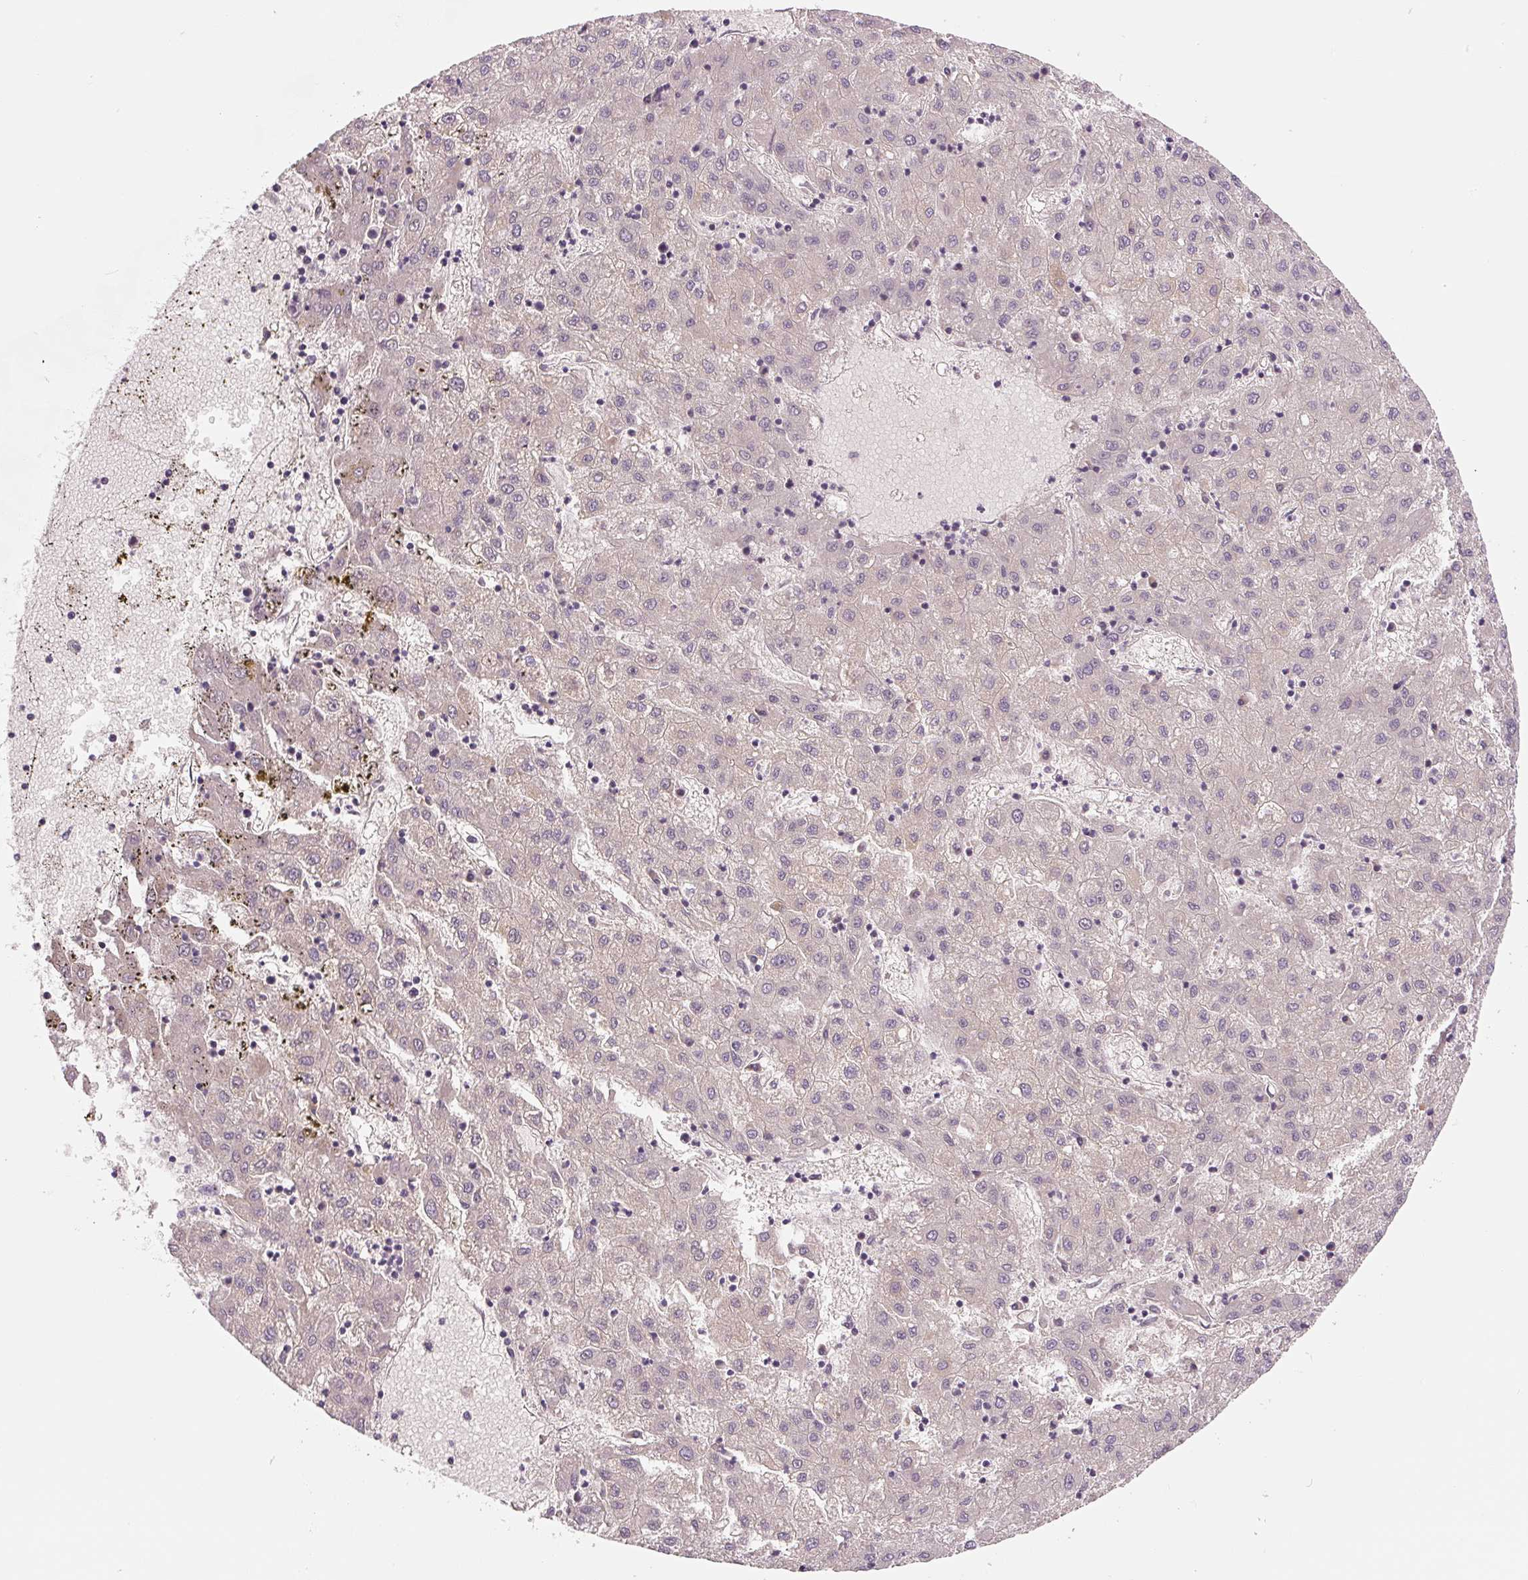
{"staining": {"intensity": "negative", "quantity": "none", "location": "none"}, "tissue": "liver cancer", "cell_type": "Tumor cells", "image_type": "cancer", "snomed": [{"axis": "morphology", "description": "Carcinoma, Hepatocellular, NOS"}, {"axis": "topography", "description": "Liver"}], "caption": "Immunohistochemistry micrograph of neoplastic tissue: human liver cancer stained with DAB (3,3'-diaminobenzidine) displays no significant protein positivity in tumor cells.", "gene": "PWWP3B", "patient": {"sex": "male", "age": 72}}